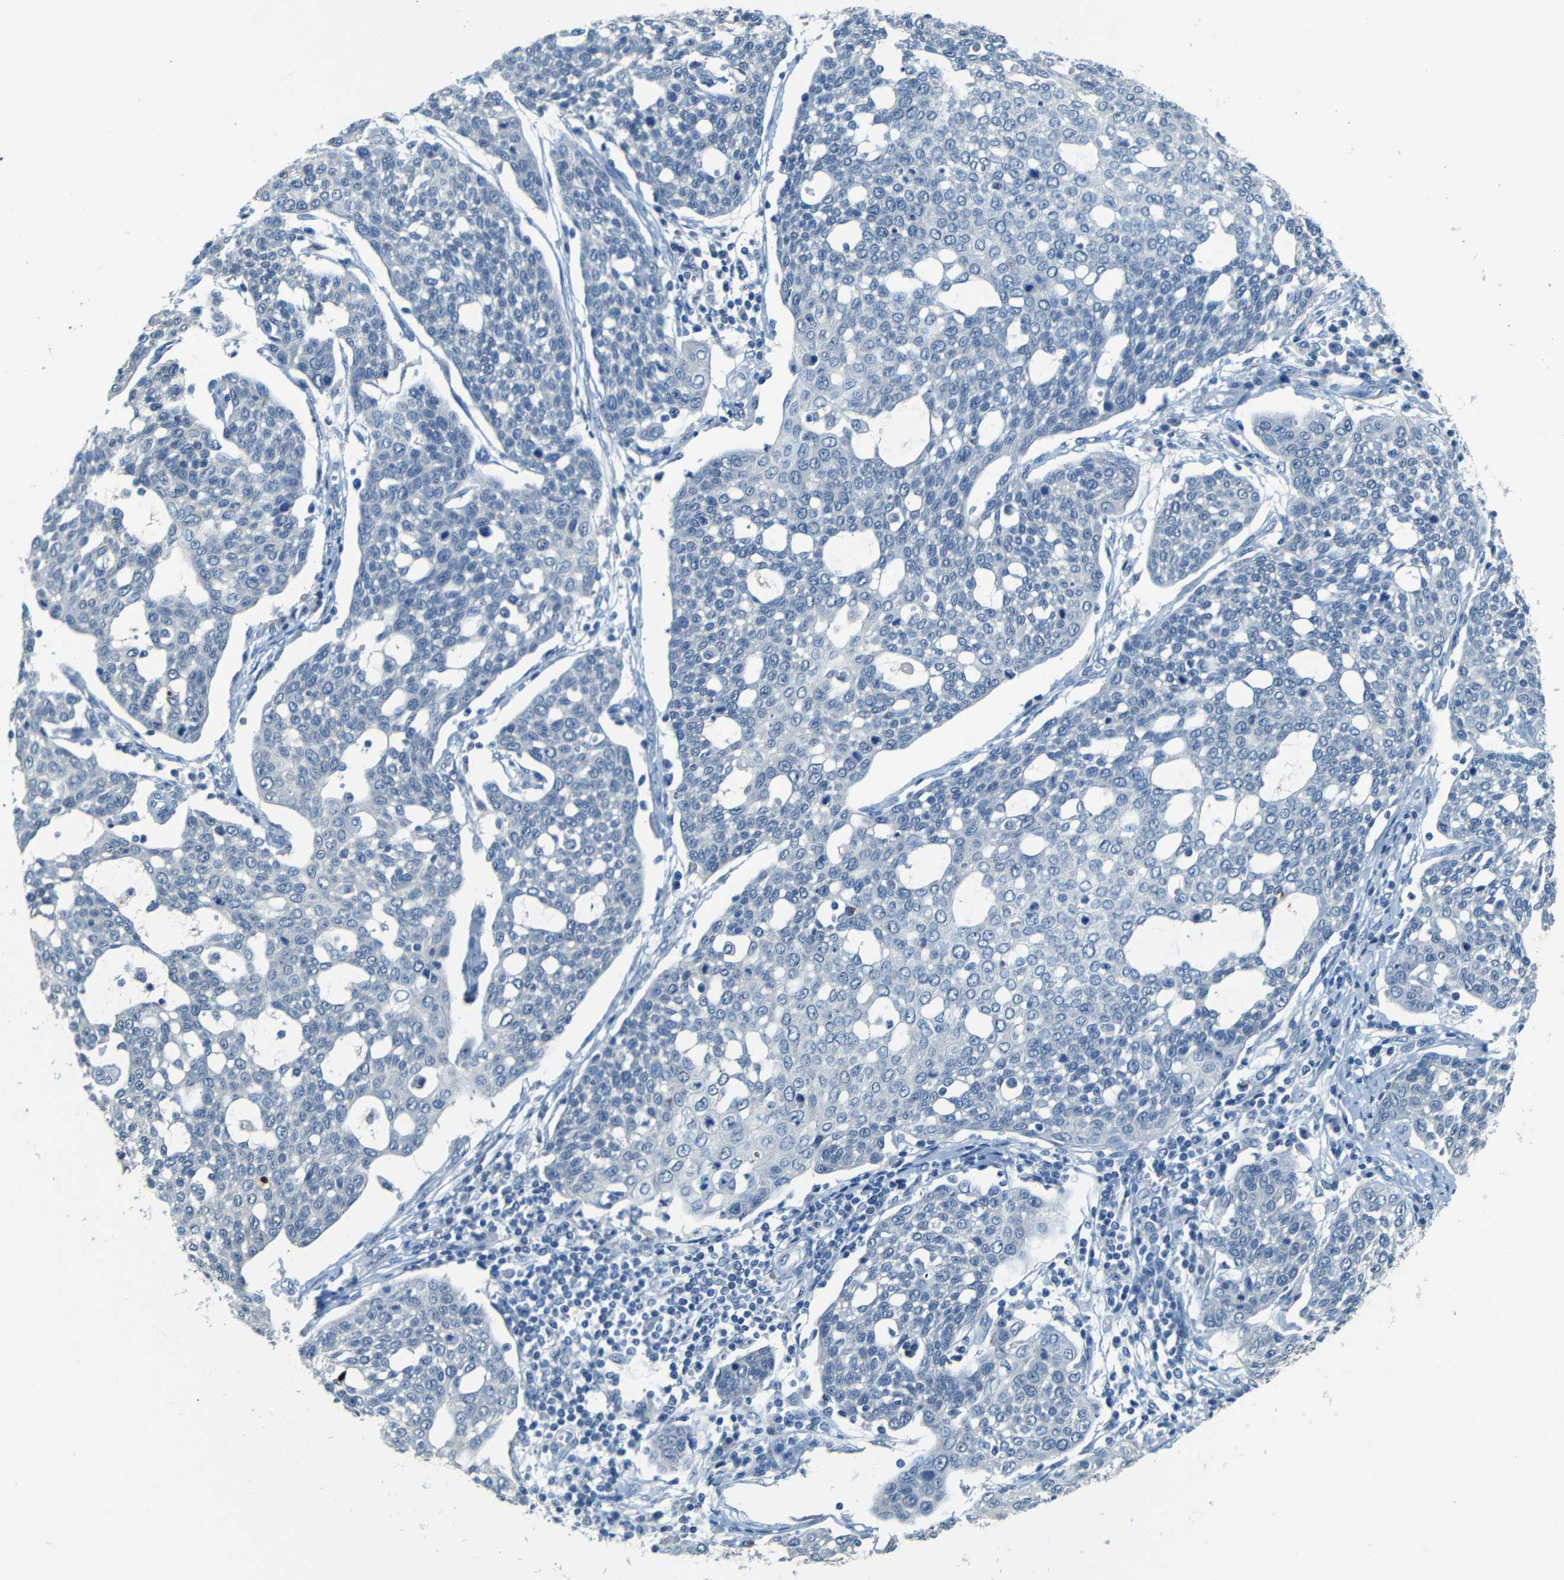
{"staining": {"intensity": "negative", "quantity": "none", "location": "none"}, "tissue": "cervical cancer", "cell_type": "Tumor cells", "image_type": "cancer", "snomed": [{"axis": "morphology", "description": "Squamous cell carcinoma, NOS"}, {"axis": "topography", "description": "Cervix"}], "caption": "DAB (3,3'-diaminobenzidine) immunohistochemical staining of squamous cell carcinoma (cervical) demonstrates no significant staining in tumor cells.", "gene": "ZMAT1", "patient": {"sex": "female", "age": 34}}